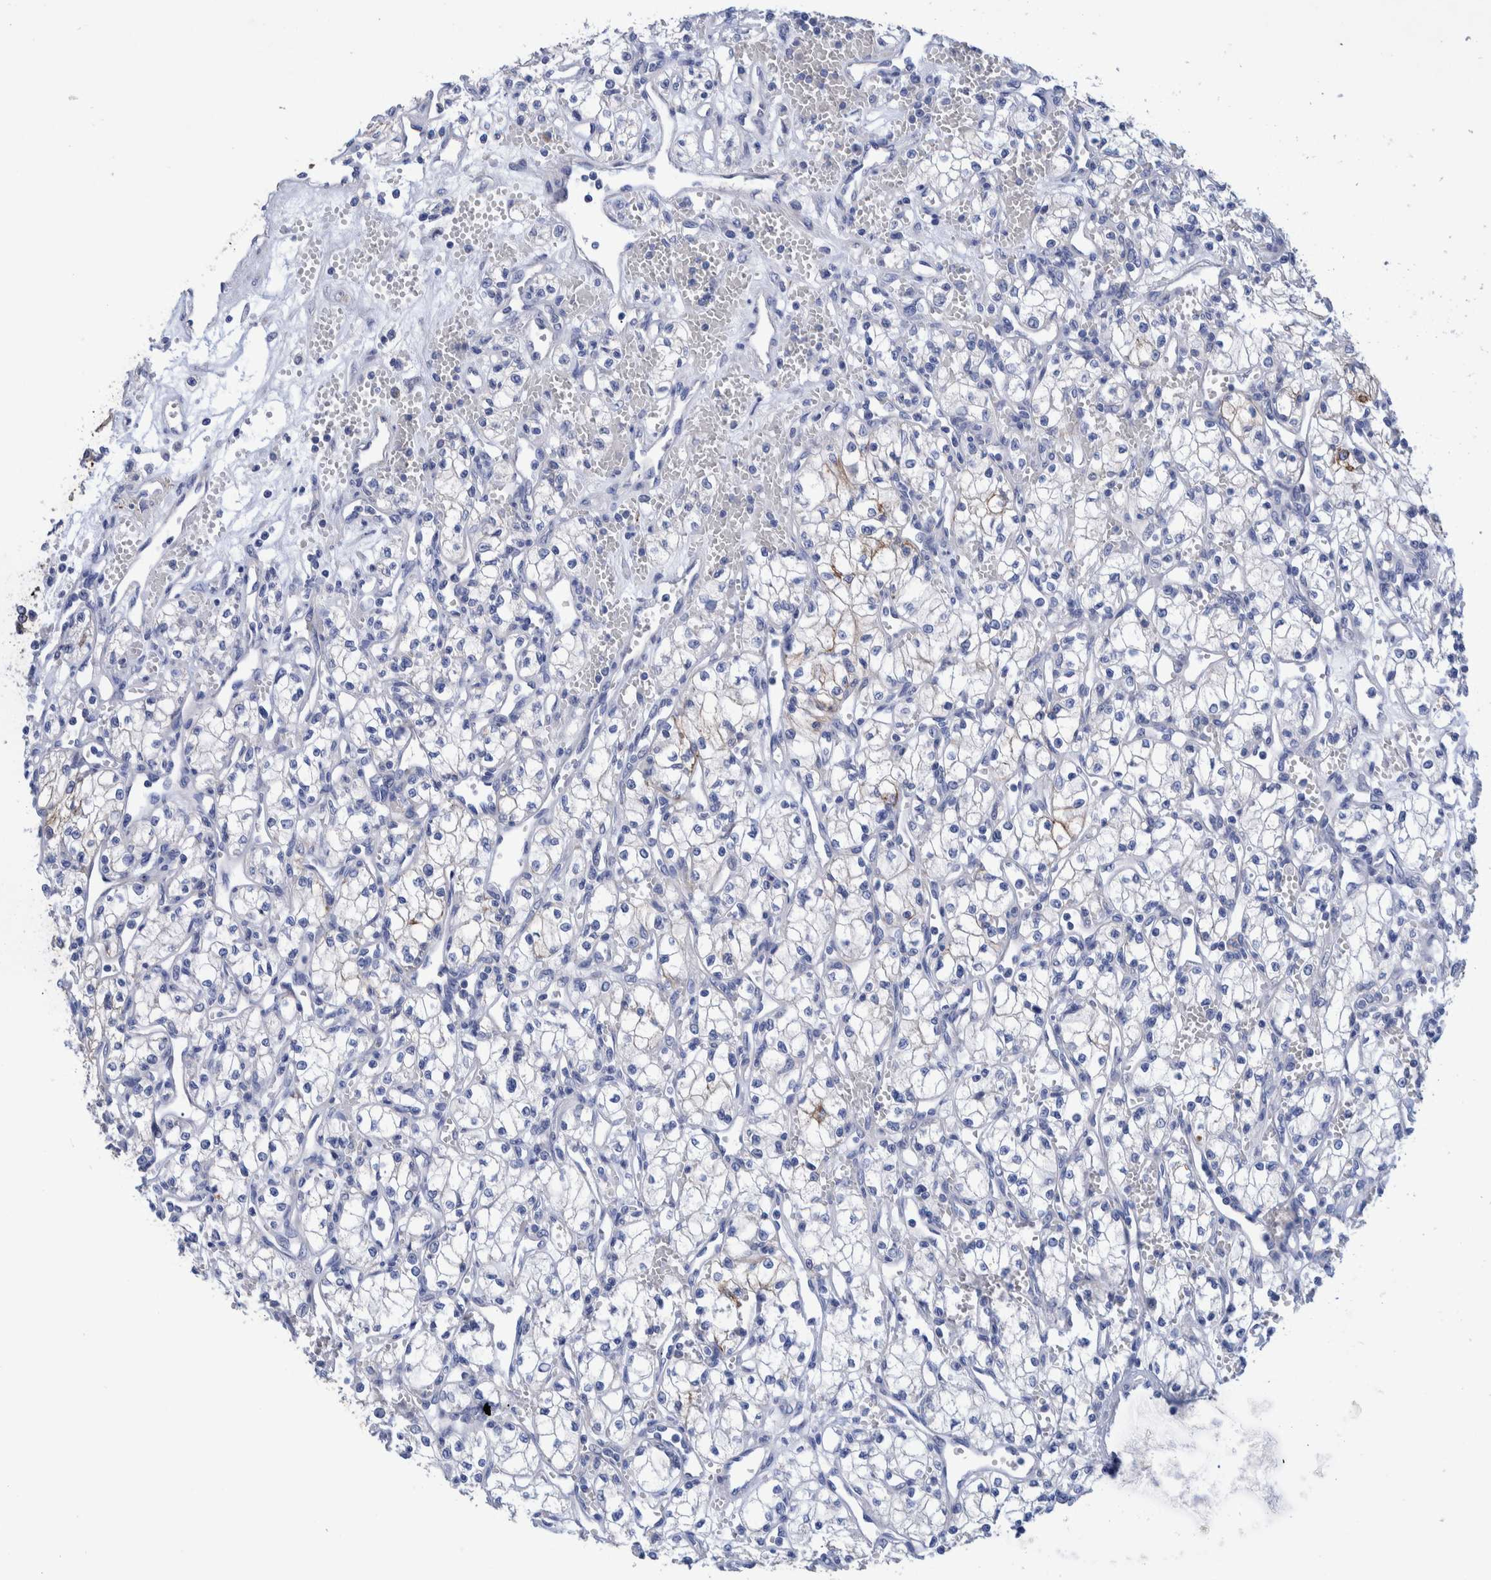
{"staining": {"intensity": "negative", "quantity": "none", "location": "none"}, "tissue": "renal cancer", "cell_type": "Tumor cells", "image_type": "cancer", "snomed": [{"axis": "morphology", "description": "Adenocarcinoma, NOS"}, {"axis": "topography", "description": "Kidney"}], "caption": "High magnification brightfield microscopy of renal cancer (adenocarcinoma) stained with DAB (brown) and counterstained with hematoxylin (blue): tumor cells show no significant staining.", "gene": "MKS1", "patient": {"sex": "male", "age": 59}}